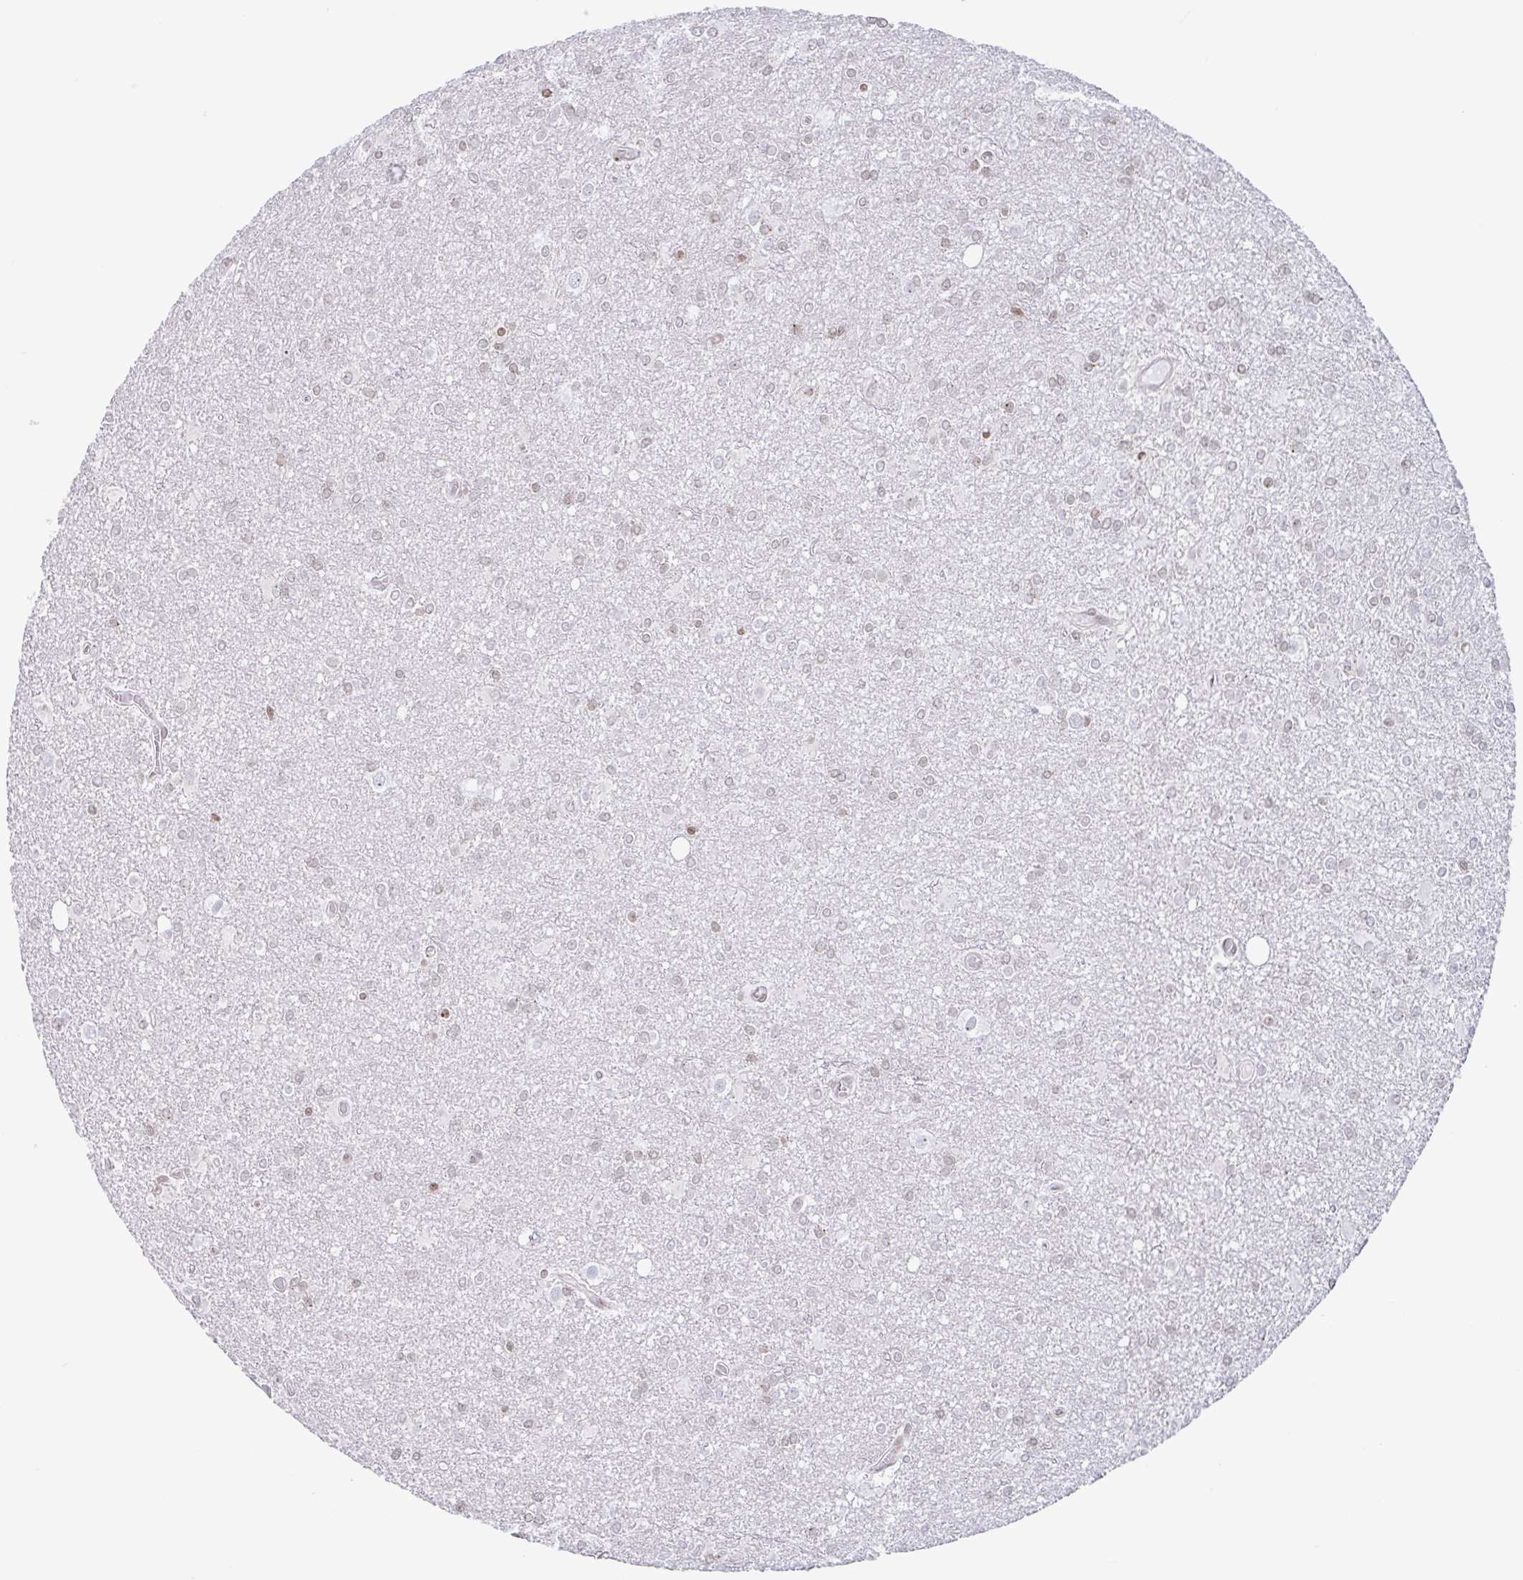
{"staining": {"intensity": "weak", "quantity": ">75%", "location": "nuclear"}, "tissue": "glioma", "cell_type": "Tumor cells", "image_type": "cancer", "snomed": [{"axis": "morphology", "description": "Glioma, malignant, High grade"}, {"axis": "topography", "description": "Brain"}], "caption": "Immunohistochemical staining of glioma demonstrates low levels of weak nuclear protein positivity in about >75% of tumor cells. The protein of interest is stained brown, and the nuclei are stained in blue (DAB IHC with brightfield microscopy, high magnification).", "gene": "NOL6", "patient": {"sex": "male", "age": 48}}